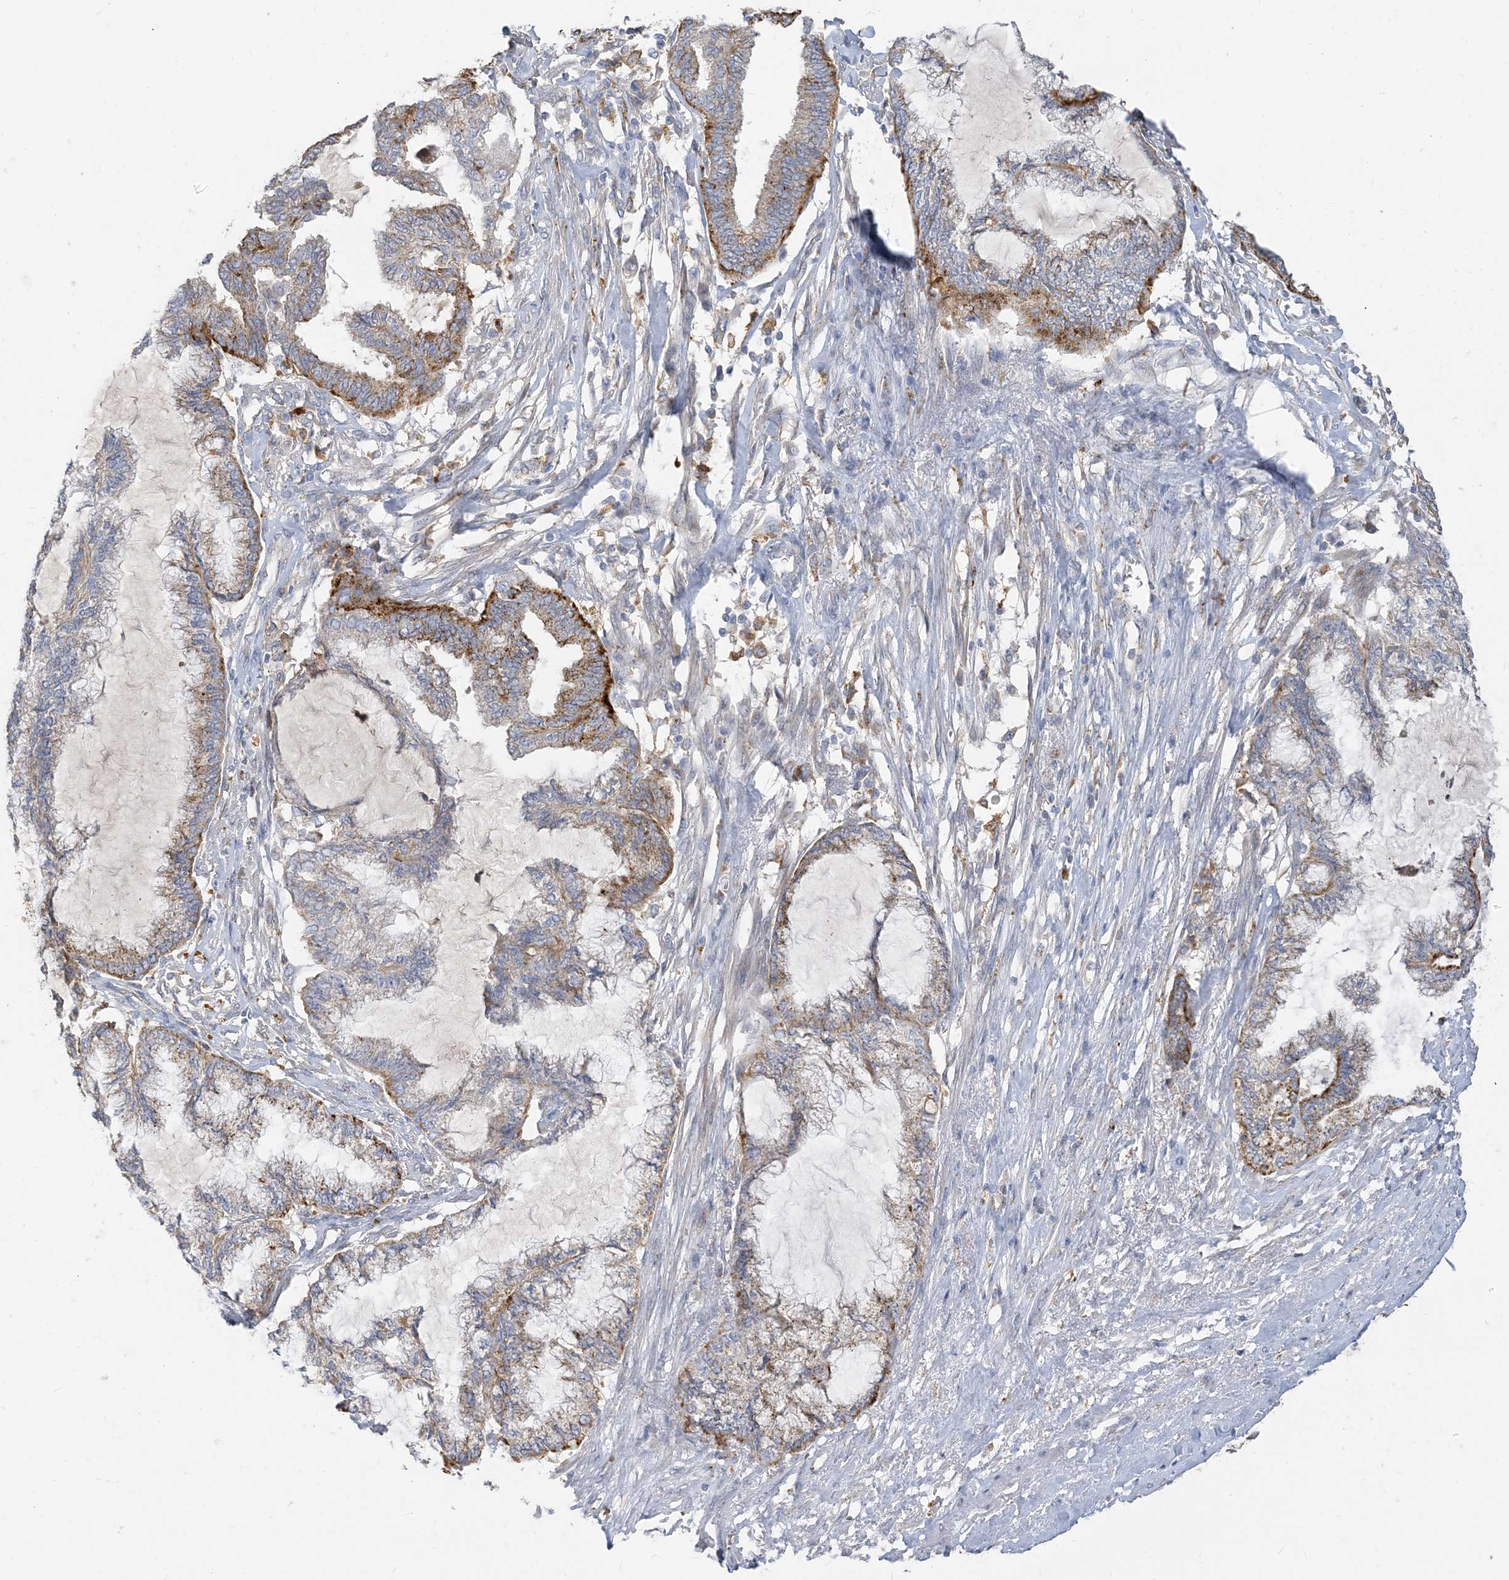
{"staining": {"intensity": "moderate", "quantity": "25%-75%", "location": "cytoplasmic/membranous"}, "tissue": "endometrial cancer", "cell_type": "Tumor cells", "image_type": "cancer", "snomed": [{"axis": "morphology", "description": "Adenocarcinoma, NOS"}, {"axis": "topography", "description": "Endometrium"}], "caption": "An immunohistochemistry histopathology image of tumor tissue is shown. Protein staining in brown highlights moderate cytoplasmic/membranous positivity in endometrial cancer within tumor cells.", "gene": "PEAR1", "patient": {"sex": "female", "age": 86}}